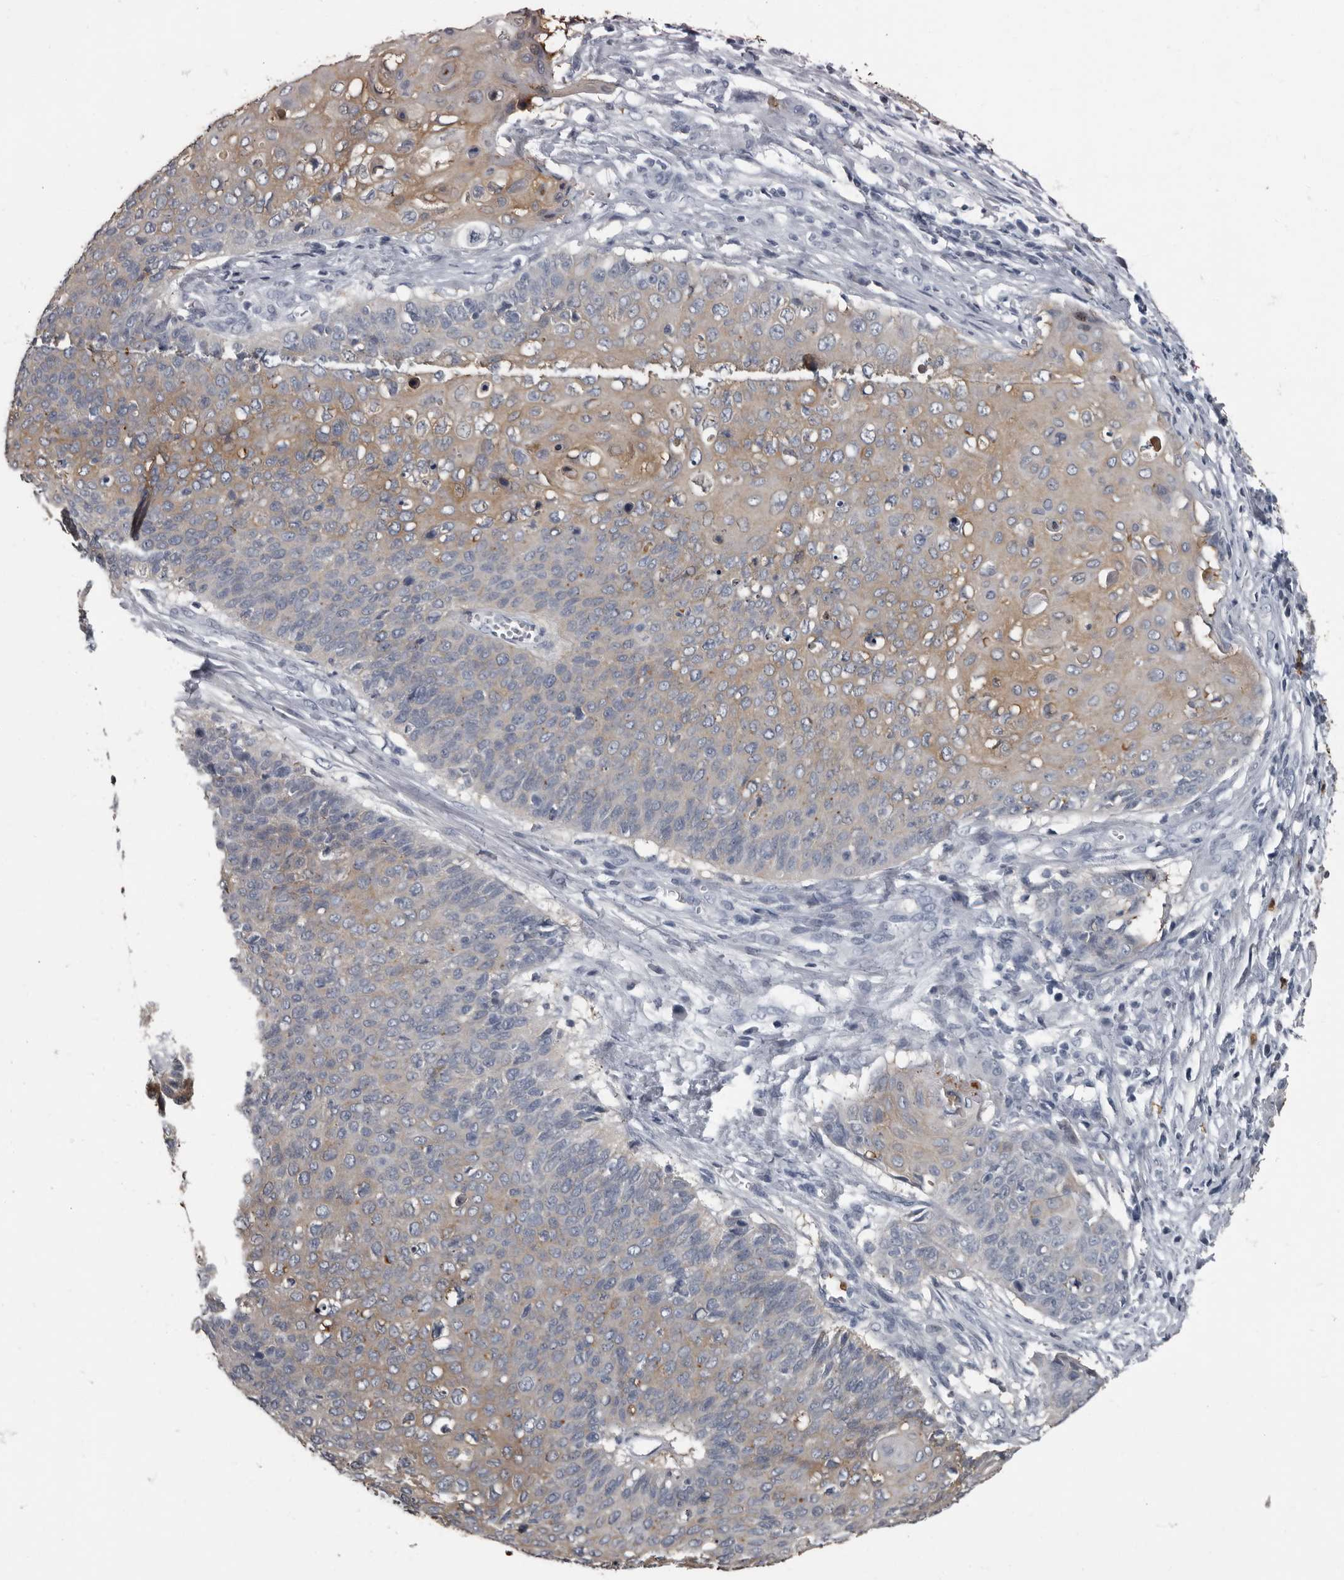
{"staining": {"intensity": "moderate", "quantity": "25%-75%", "location": "cytoplasmic/membranous"}, "tissue": "cervical cancer", "cell_type": "Tumor cells", "image_type": "cancer", "snomed": [{"axis": "morphology", "description": "Squamous cell carcinoma, NOS"}, {"axis": "topography", "description": "Cervix"}], "caption": "A medium amount of moderate cytoplasmic/membranous expression is present in approximately 25%-75% of tumor cells in squamous cell carcinoma (cervical) tissue.", "gene": "TPD52L1", "patient": {"sex": "female", "age": 39}}